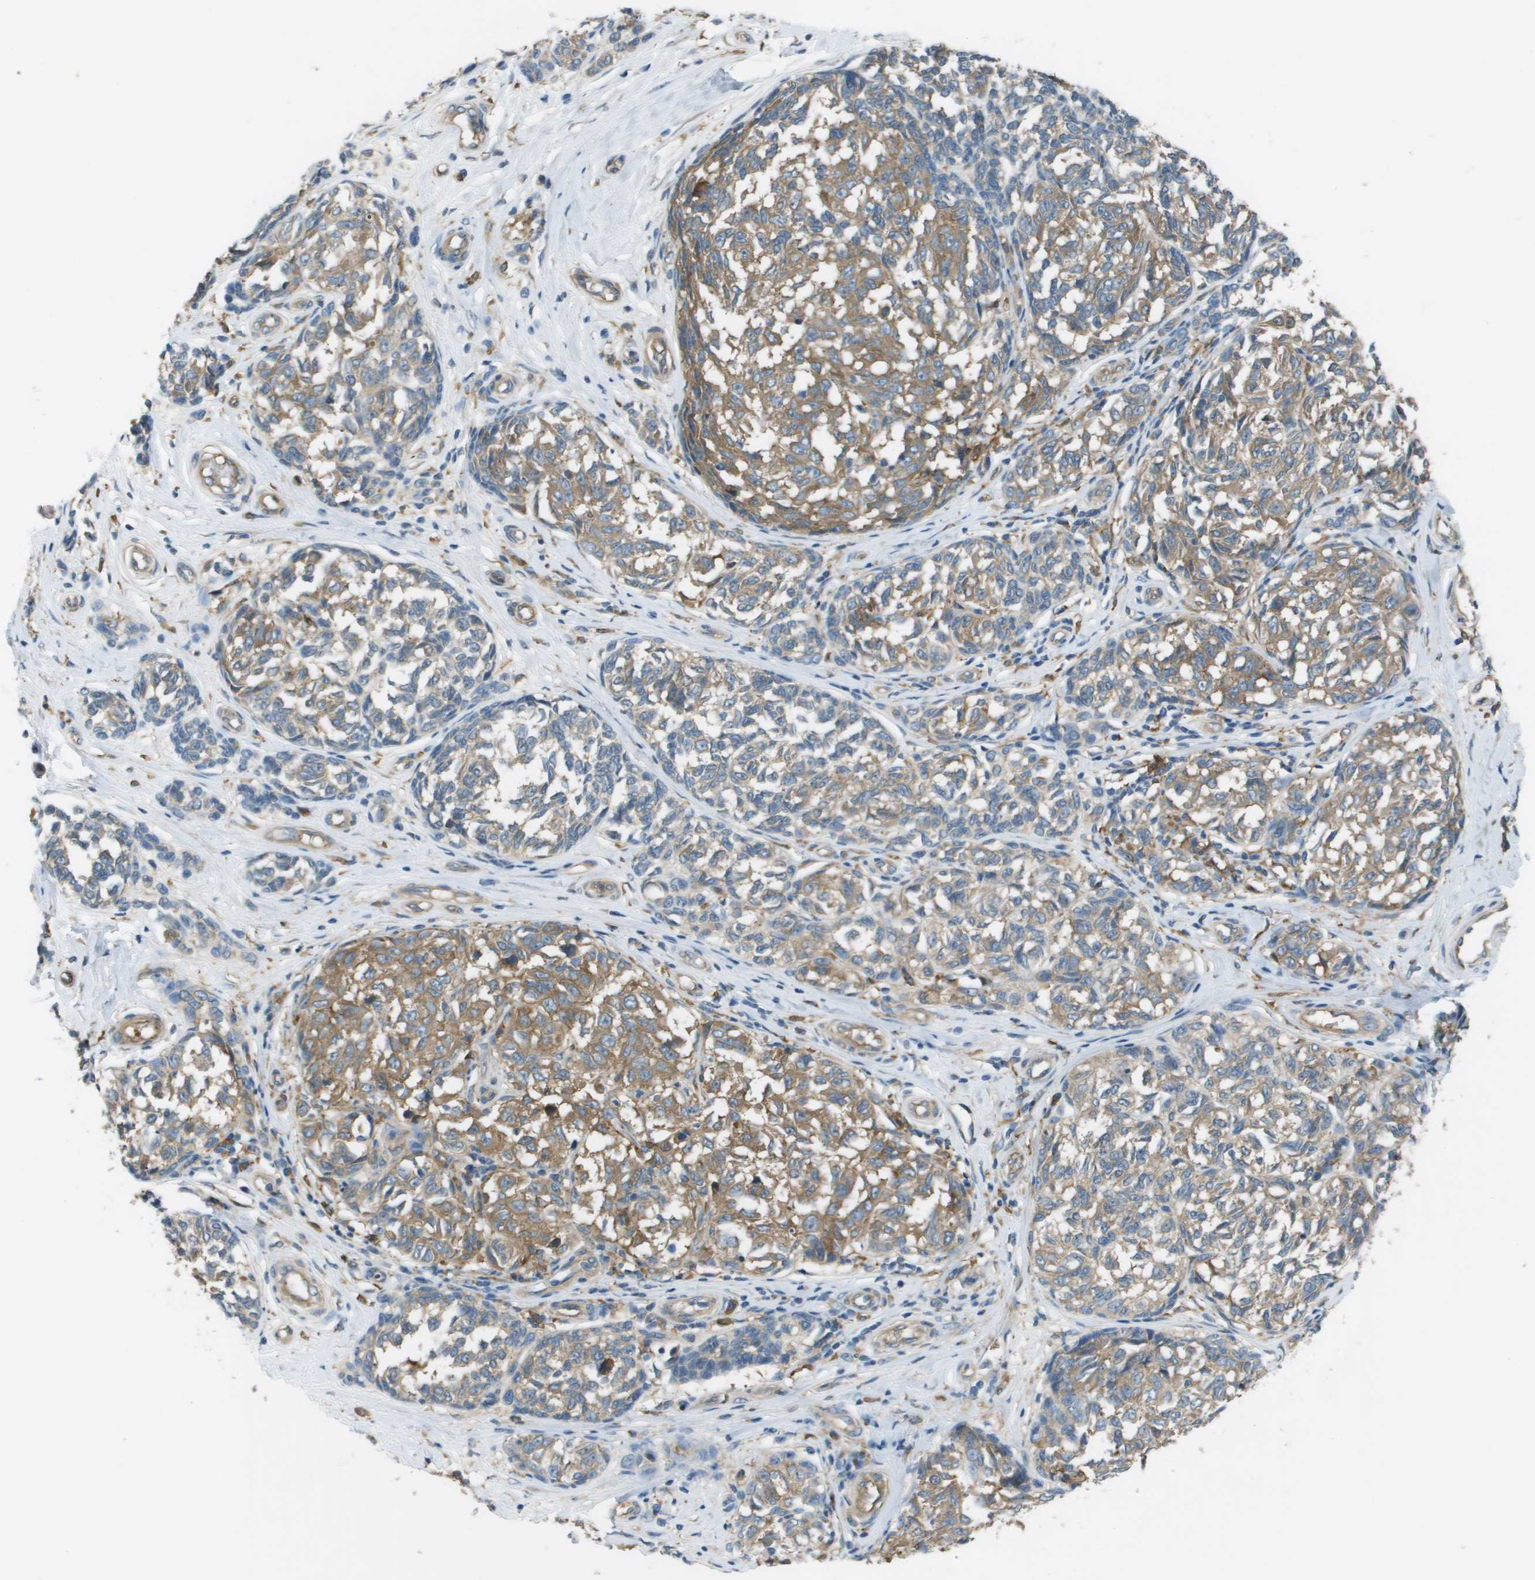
{"staining": {"intensity": "moderate", "quantity": "25%-75%", "location": "cytoplasmic/membranous"}, "tissue": "melanoma", "cell_type": "Tumor cells", "image_type": "cancer", "snomed": [{"axis": "morphology", "description": "Malignant melanoma, NOS"}, {"axis": "topography", "description": "Skin"}], "caption": "Immunohistochemical staining of melanoma exhibits medium levels of moderate cytoplasmic/membranous positivity in approximately 25%-75% of tumor cells.", "gene": "CORO1B", "patient": {"sex": "female", "age": 64}}